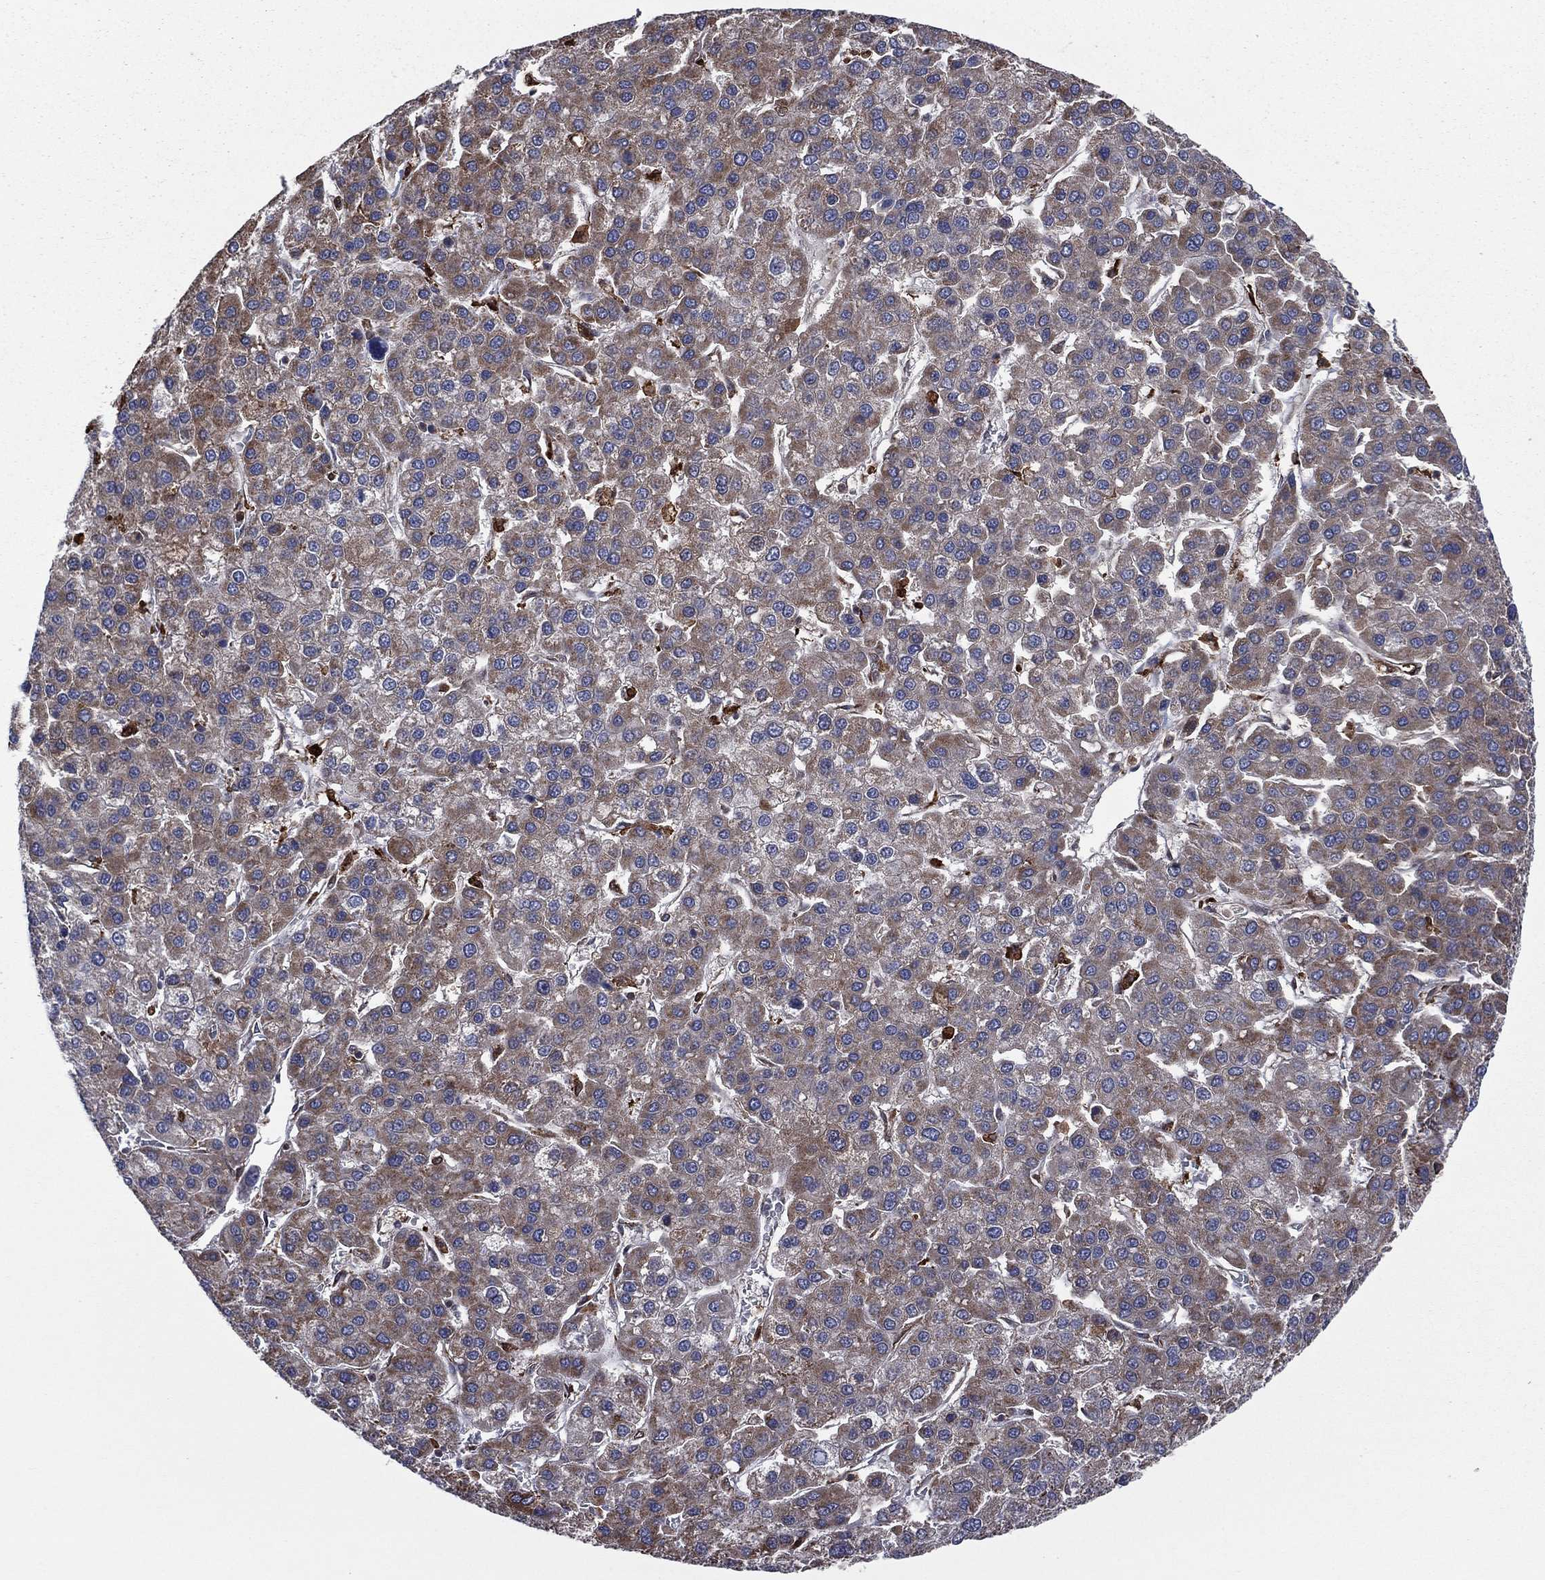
{"staining": {"intensity": "moderate", "quantity": "<25%", "location": "cytoplasmic/membranous"}, "tissue": "liver cancer", "cell_type": "Tumor cells", "image_type": "cancer", "snomed": [{"axis": "morphology", "description": "Carcinoma, Hepatocellular, NOS"}, {"axis": "topography", "description": "Liver"}], "caption": "A high-resolution micrograph shows immunohistochemistry staining of liver cancer (hepatocellular carcinoma), which exhibits moderate cytoplasmic/membranous positivity in approximately <25% of tumor cells.", "gene": "C2orf76", "patient": {"sex": "female", "age": 41}}